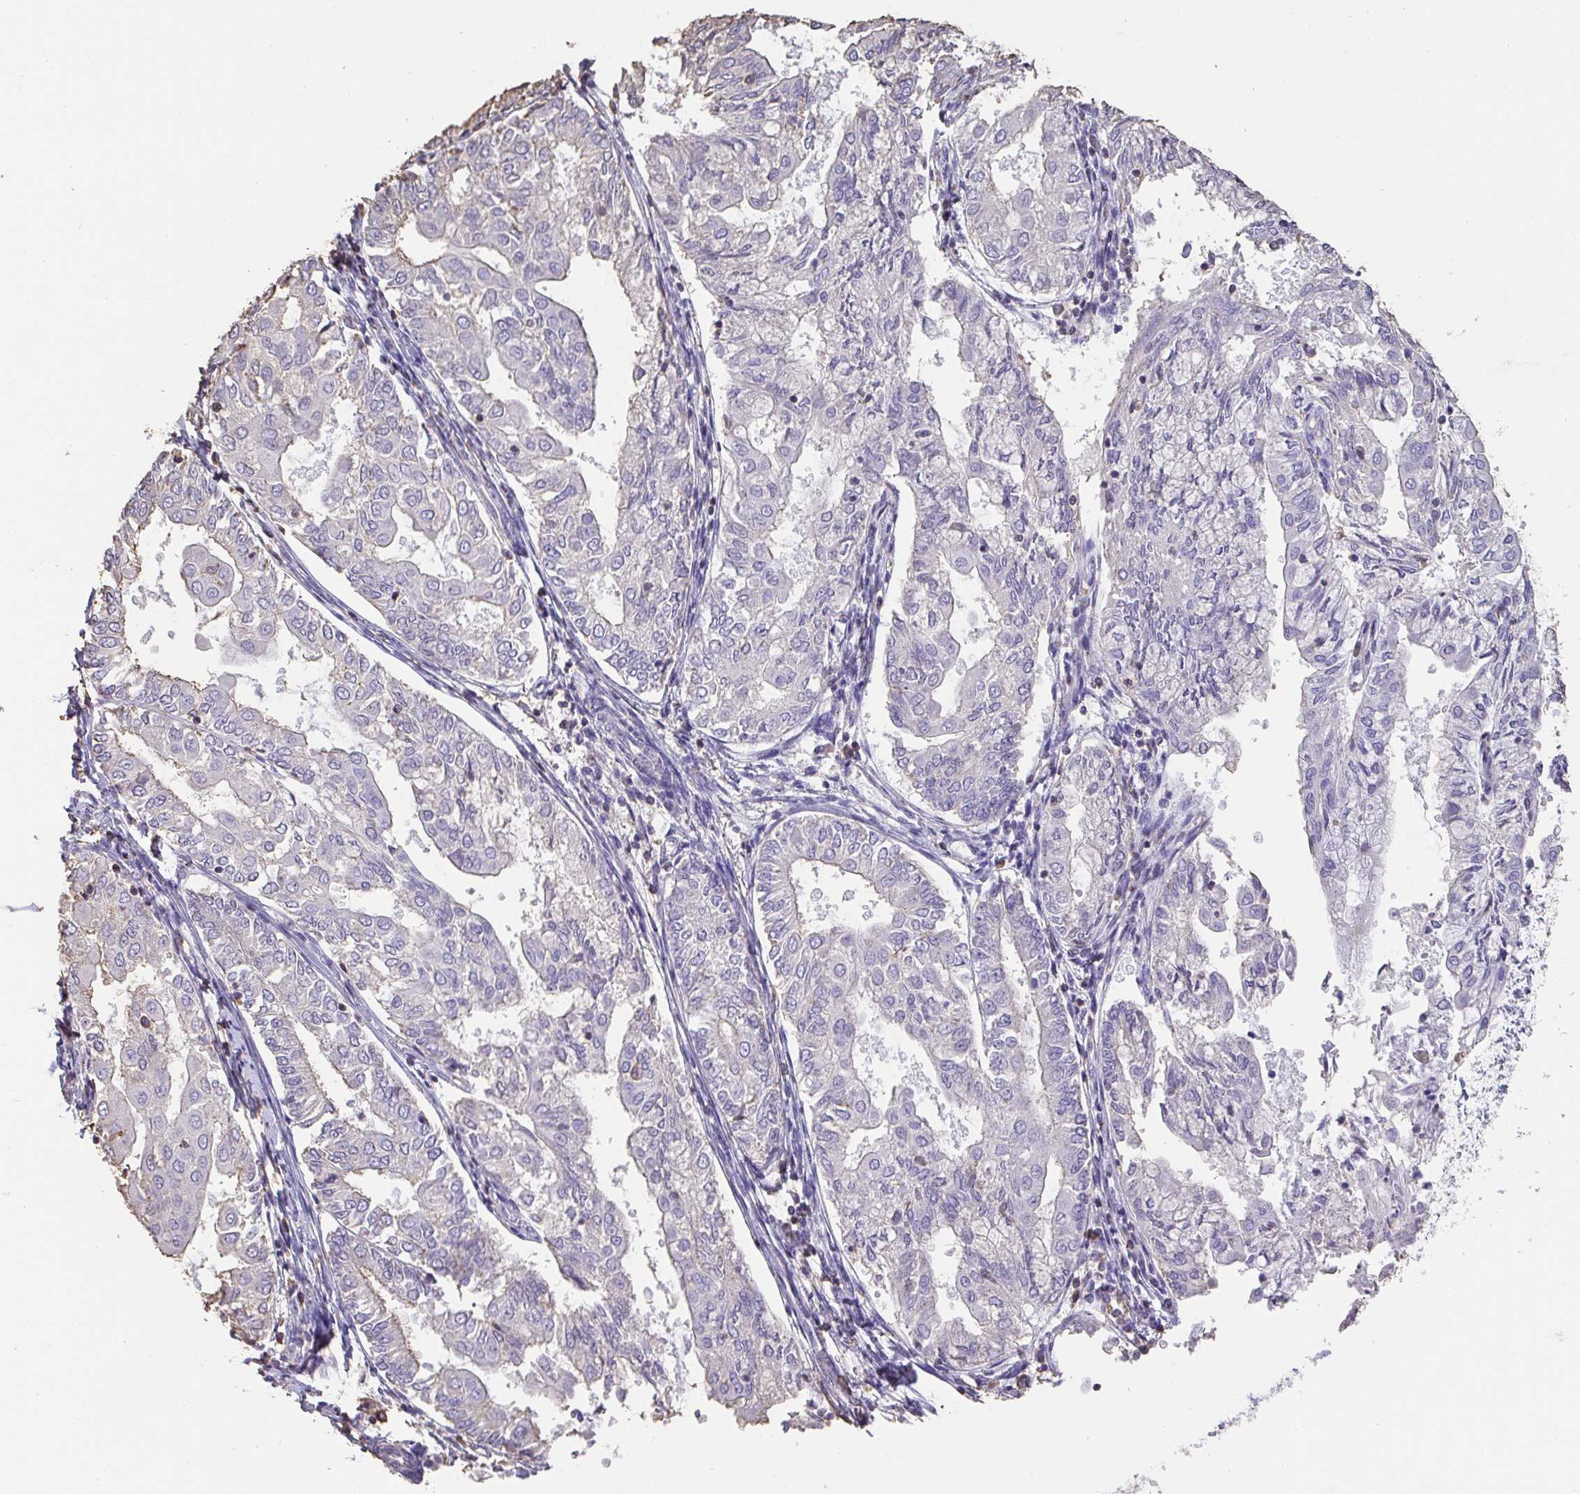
{"staining": {"intensity": "negative", "quantity": "none", "location": "none"}, "tissue": "endometrial cancer", "cell_type": "Tumor cells", "image_type": "cancer", "snomed": [{"axis": "morphology", "description": "Adenocarcinoma, NOS"}, {"axis": "topography", "description": "Endometrium"}], "caption": "This histopathology image is of adenocarcinoma (endometrial) stained with immunohistochemistry (IHC) to label a protein in brown with the nuclei are counter-stained blue. There is no staining in tumor cells.", "gene": "IL23R", "patient": {"sex": "female", "age": 68}}